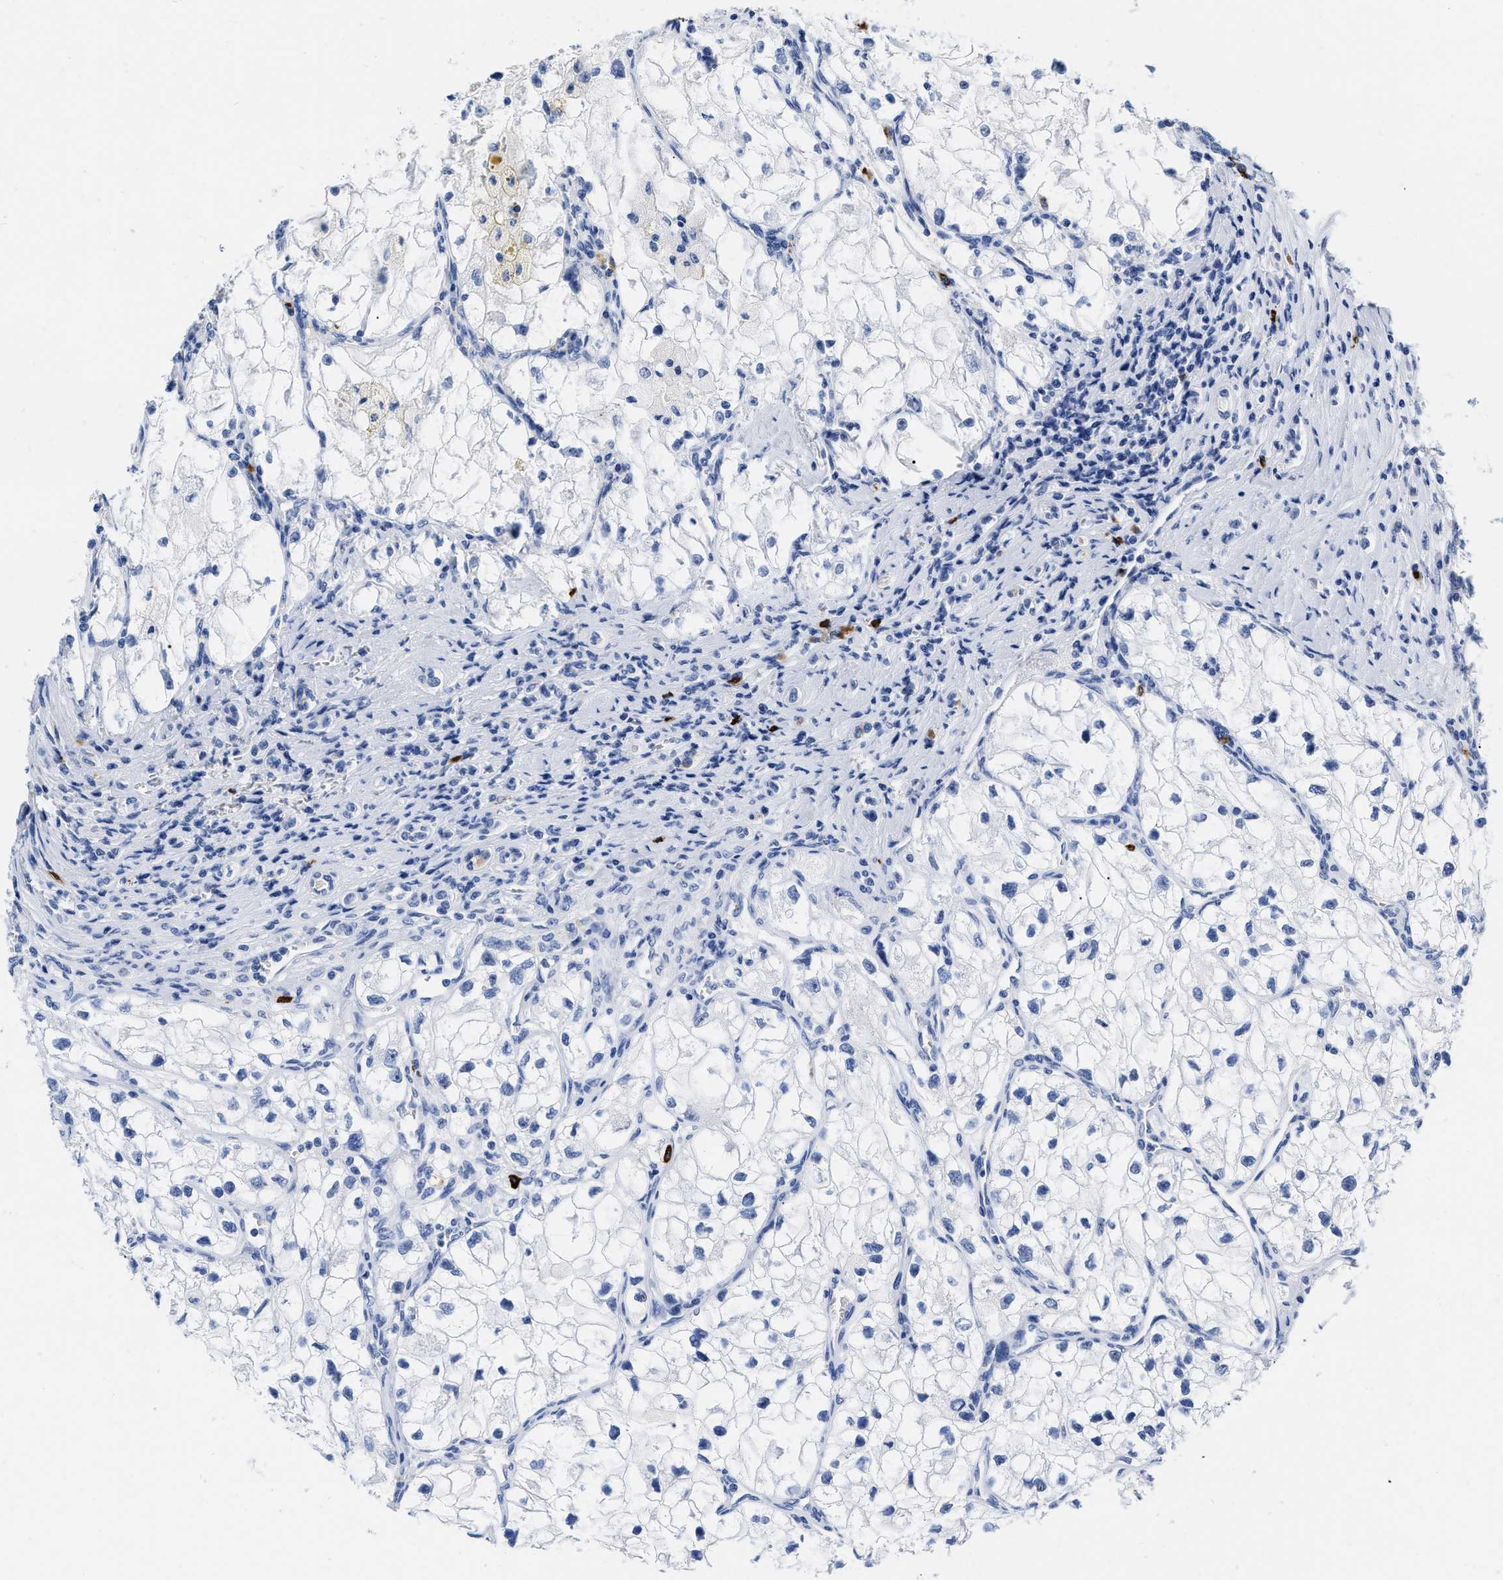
{"staining": {"intensity": "negative", "quantity": "none", "location": "none"}, "tissue": "renal cancer", "cell_type": "Tumor cells", "image_type": "cancer", "snomed": [{"axis": "morphology", "description": "Adenocarcinoma, NOS"}, {"axis": "topography", "description": "Kidney"}], "caption": "This is an immunohistochemistry image of human renal adenocarcinoma. There is no staining in tumor cells.", "gene": "CER1", "patient": {"sex": "female", "age": 70}}